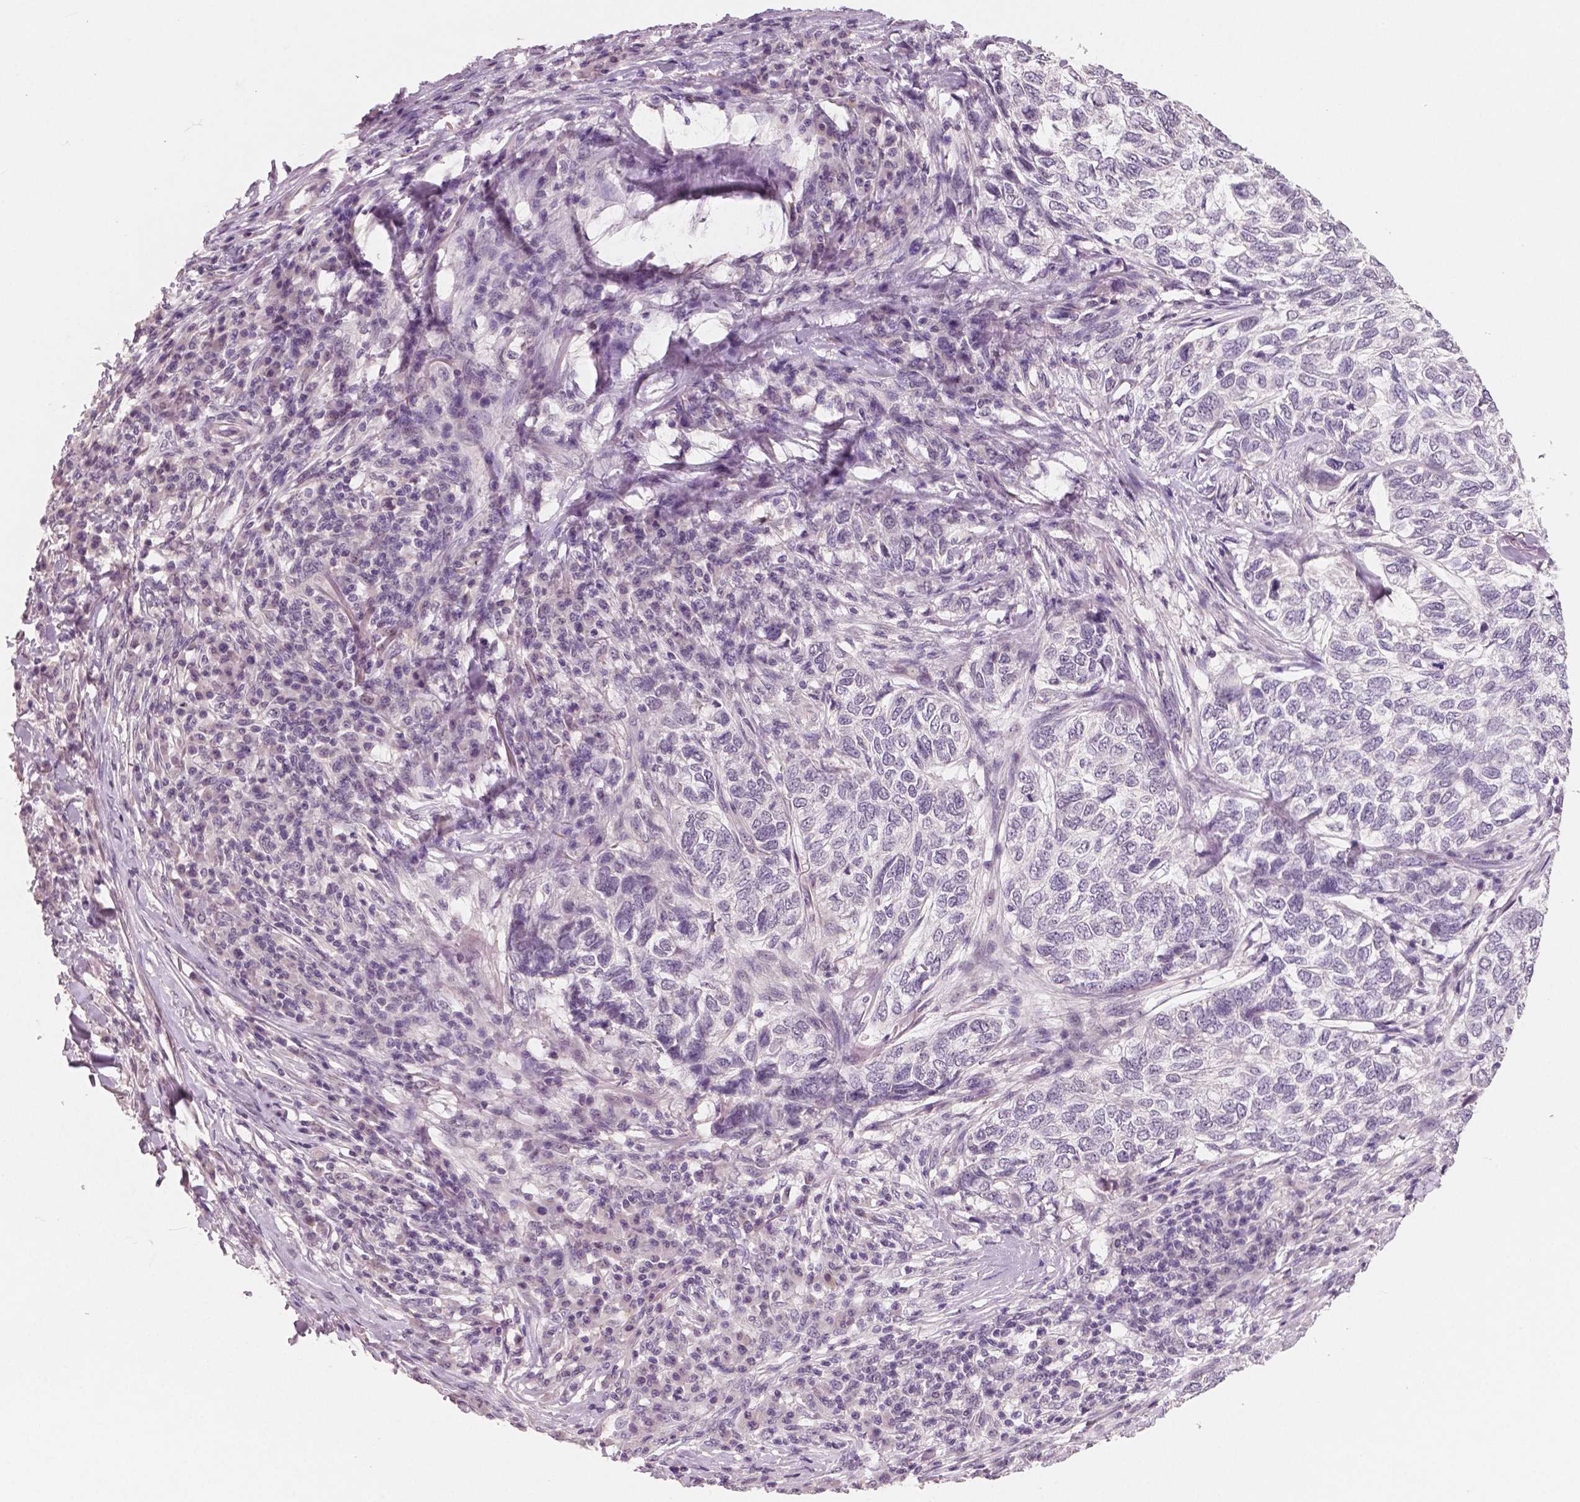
{"staining": {"intensity": "negative", "quantity": "none", "location": "none"}, "tissue": "skin cancer", "cell_type": "Tumor cells", "image_type": "cancer", "snomed": [{"axis": "morphology", "description": "Basal cell carcinoma"}, {"axis": "topography", "description": "Skin"}], "caption": "Photomicrograph shows no significant protein staining in tumor cells of skin cancer (basal cell carcinoma).", "gene": "RNASE7", "patient": {"sex": "female", "age": 65}}